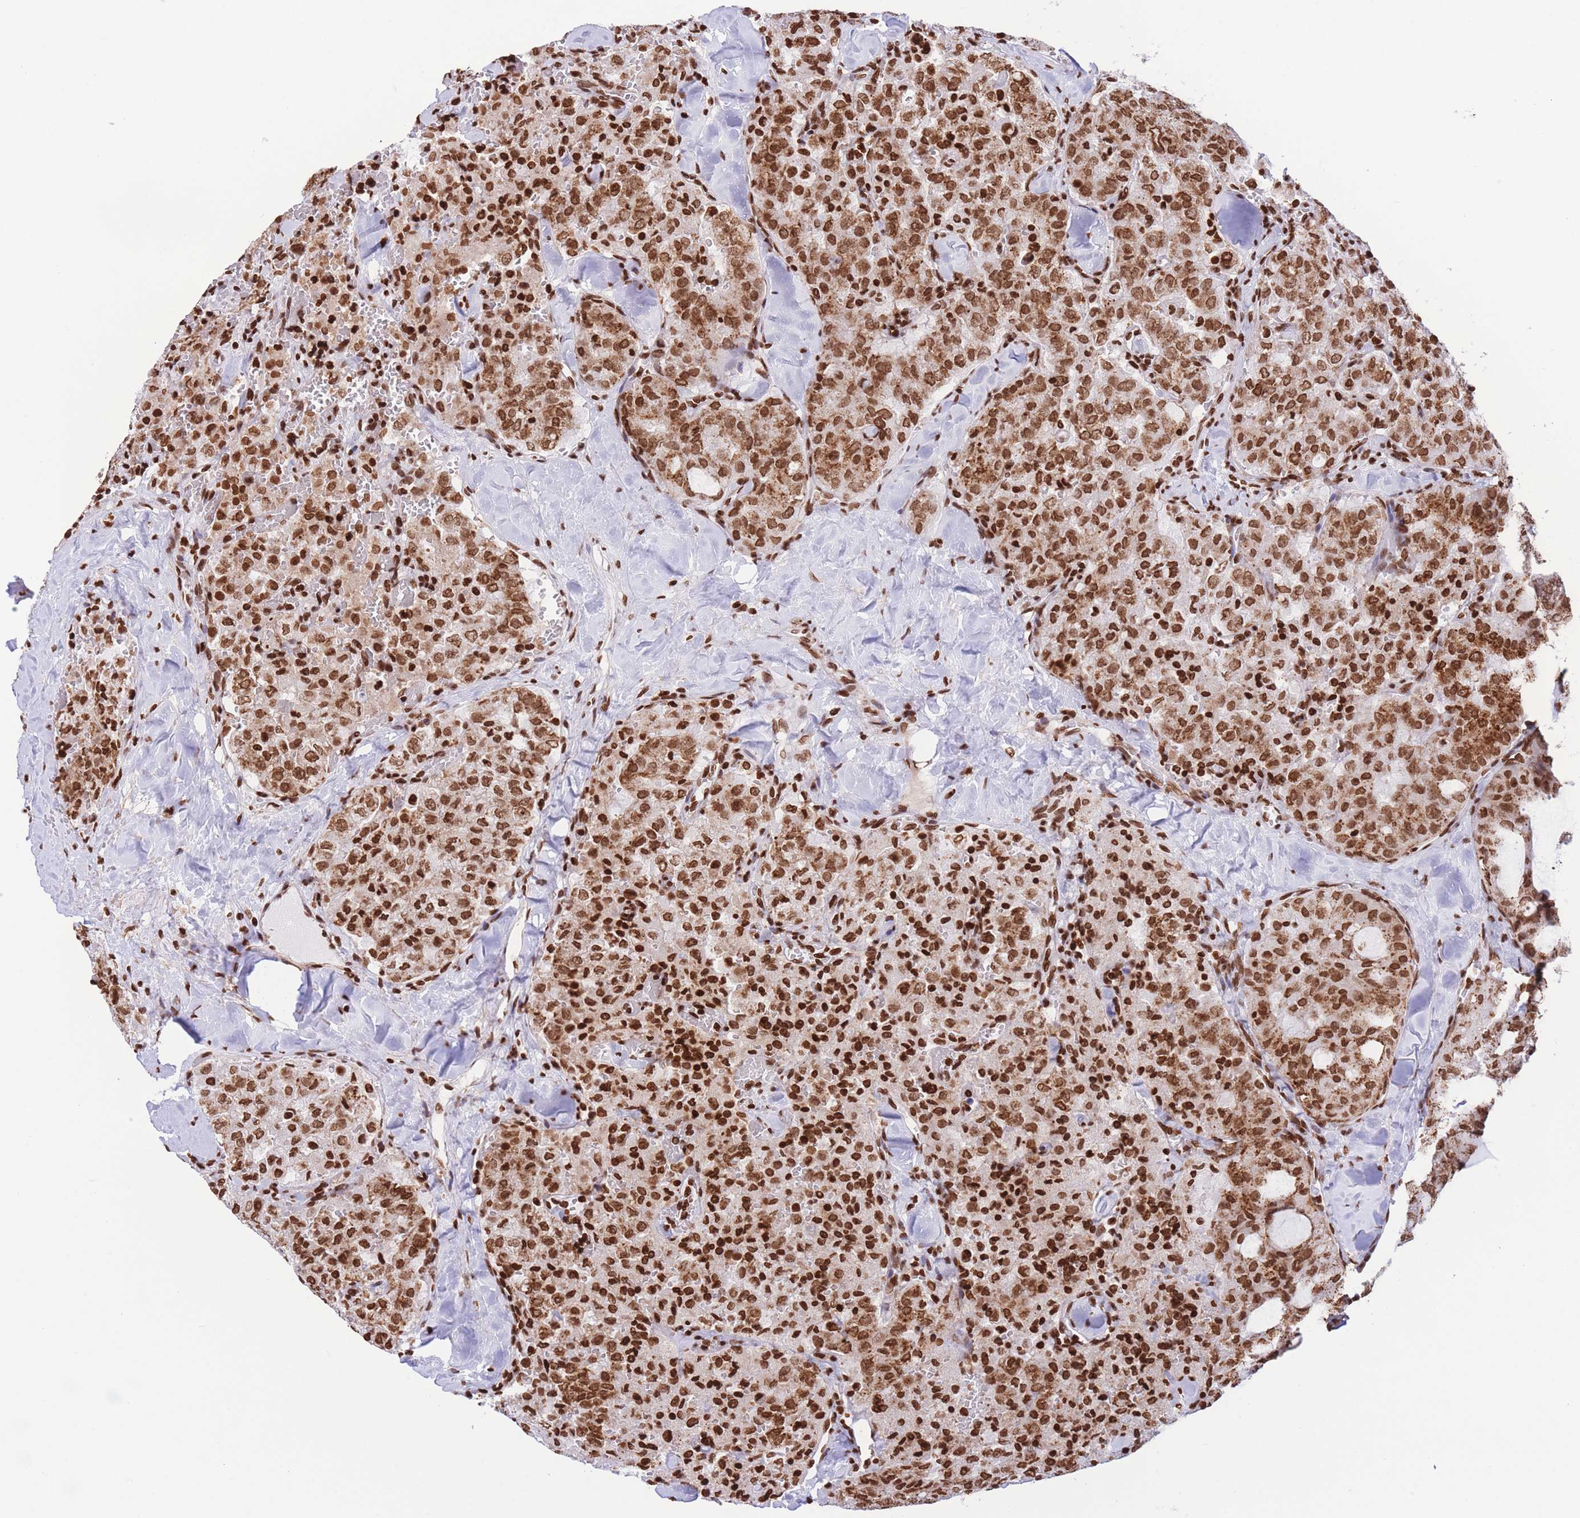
{"staining": {"intensity": "strong", "quantity": ">75%", "location": "nuclear"}, "tissue": "thyroid cancer", "cell_type": "Tumor cells", "image_type": "cancer", "snomed": [{"axis": "morphology", "description": "Follicular adenoma carcinoma, NOS"}, {"axis": "topography", "description": "Thyroid gland"}], "caption": "Thyroid cancer tissue exhibits strong nuclear positivity in about >75% of tumor cells (Brightfield microscopy of DAB IHC at high magnification).", "gene": "H2BC11", "patient": {"sex": "male", "age": 75}}